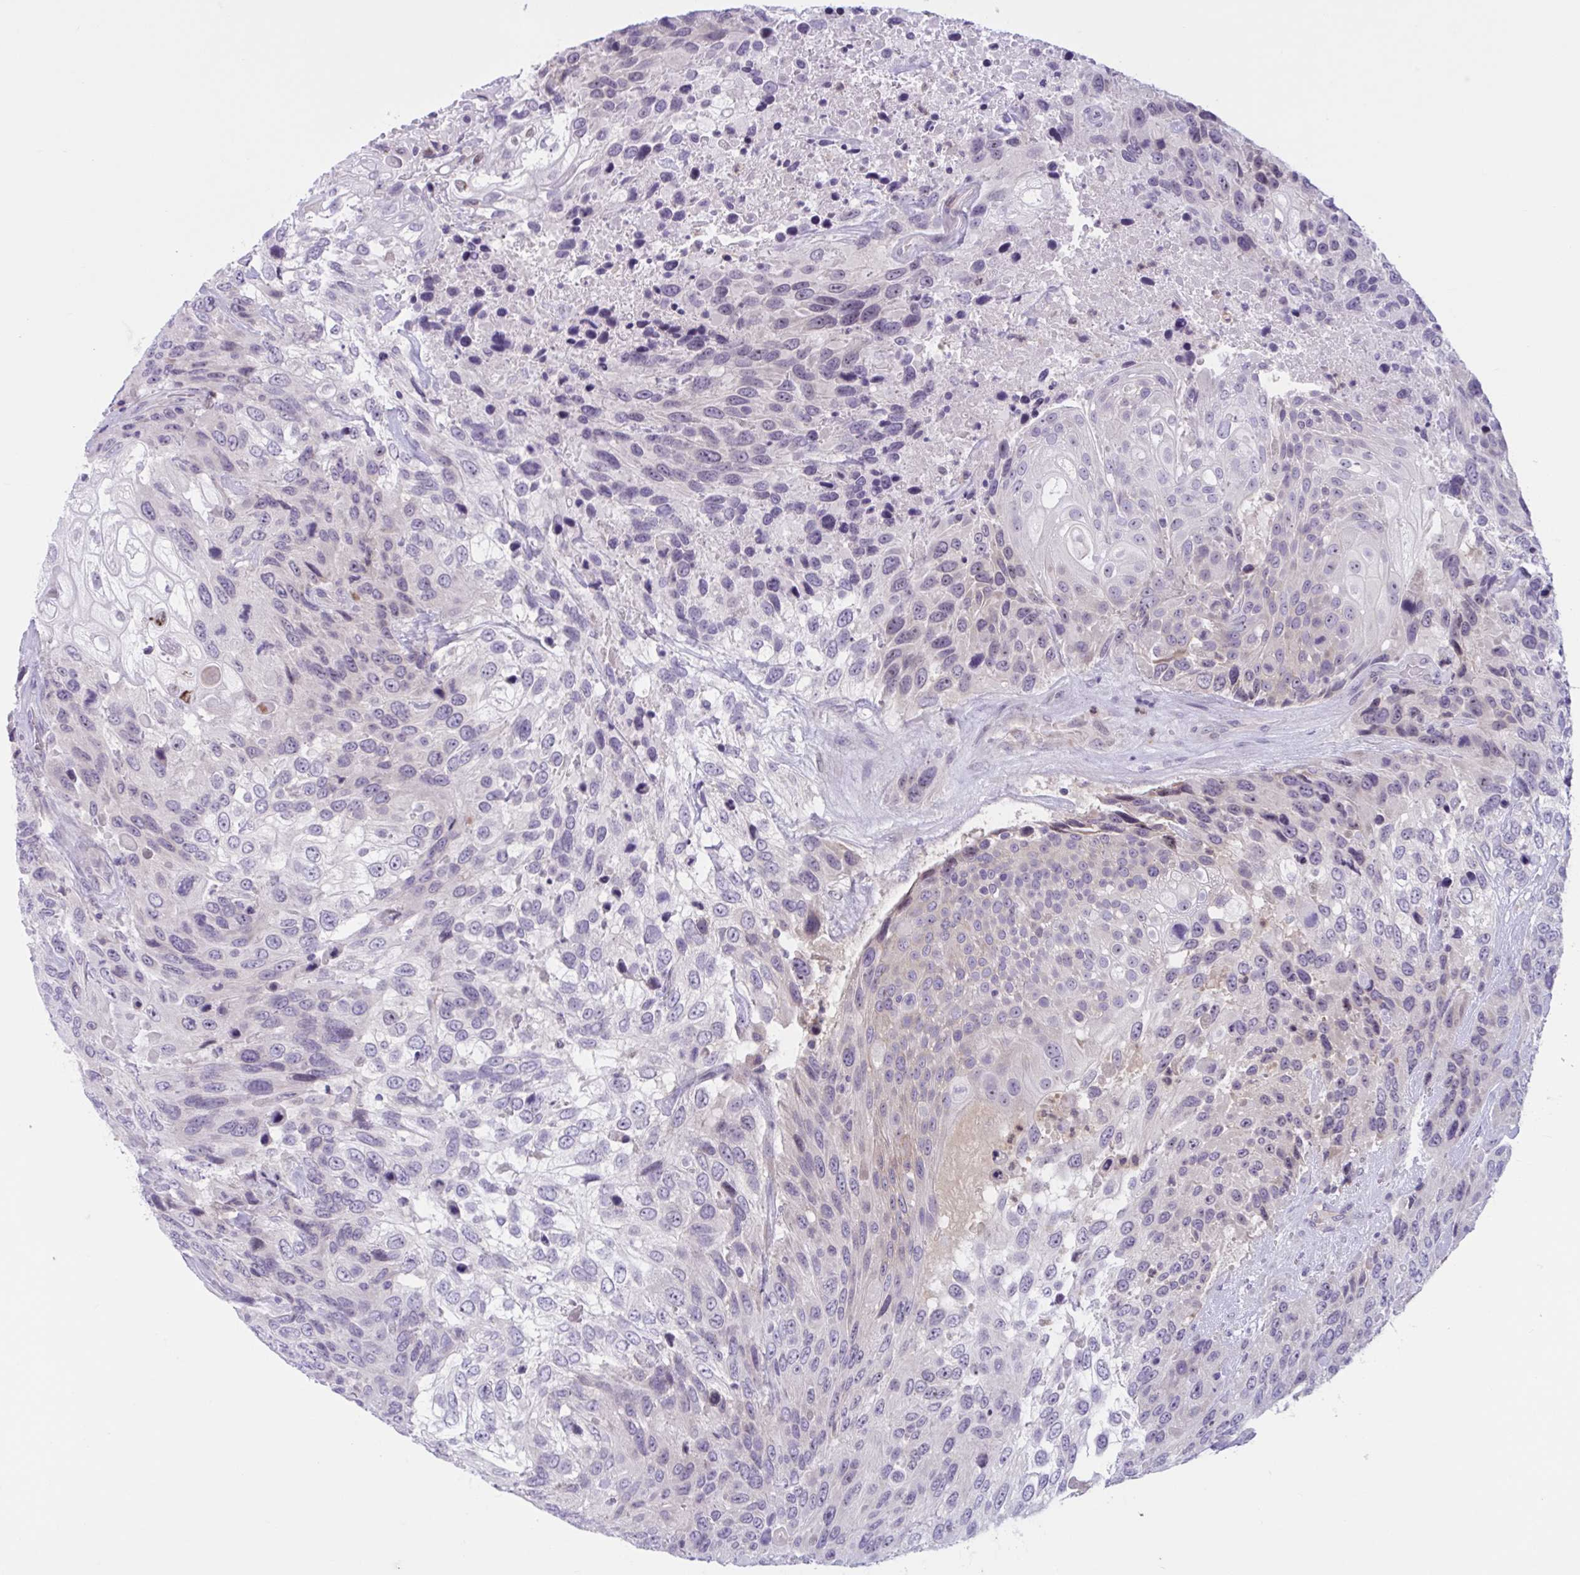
{"staining": {"intensity": "negative", "quantity": "none", "location": "none"}, "tissue": "urothelial cancer", "cell_type": "Tumor cells", "image_type": "cancer", "snomed": [{"axis": "morphology", "description": "Urothelial carcinoma, High grade"}, {"axis": "topography", "description": "Urinary bladder"}], "caption": "A high-resolution micrograph shows immunohistochemistry (IHC) staining of high-grade urothelial carcinoma, which shows no significant positivity in tumor cells.", "gene": "WNT9B", "patient": {"sex": "female", "age": 70}}